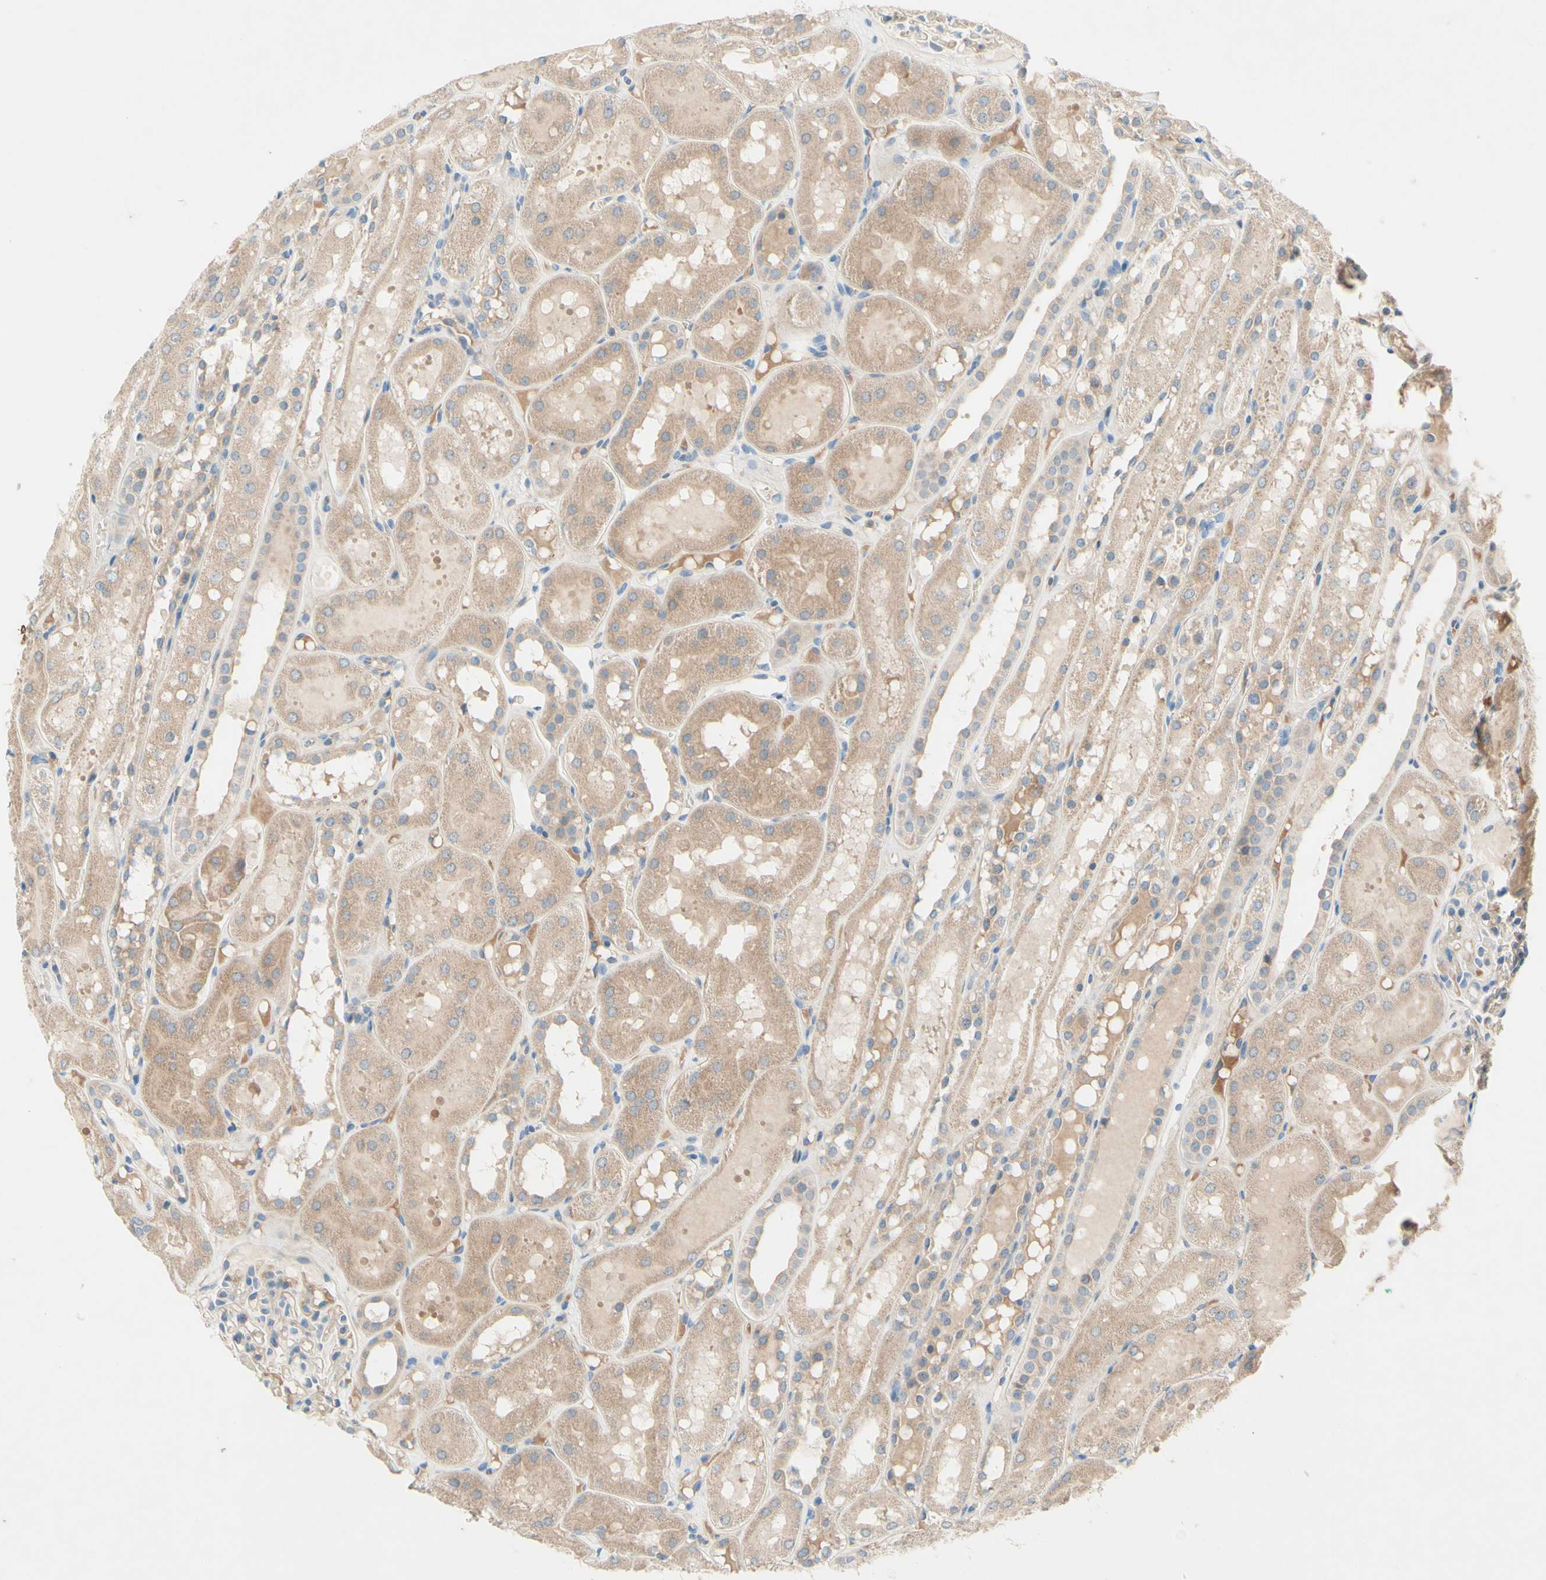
{"staining": {"intensity": "weak", "quantity": "25%-75%", "location": "cytoplasmic/membranous"}, "tissue": "kidney", "cell_type": "Cells in glomeruli", "image_type": "normal", "snomed": [{"axis": "morphology", "description": "Normal tissue, NOS"}, {"axis": "topography", "description": "Kidney"}, {"axis": "topography", "description": "Urinary bladder"}], "caption": "Human kidney stained for a protein (brown) demonstrates weak cytoplasmic/membranous positive positivity in about 25%-75% of cells in glomeruli.", "gene": "IL2", "patient": {"sex": "male", "age": 16}}